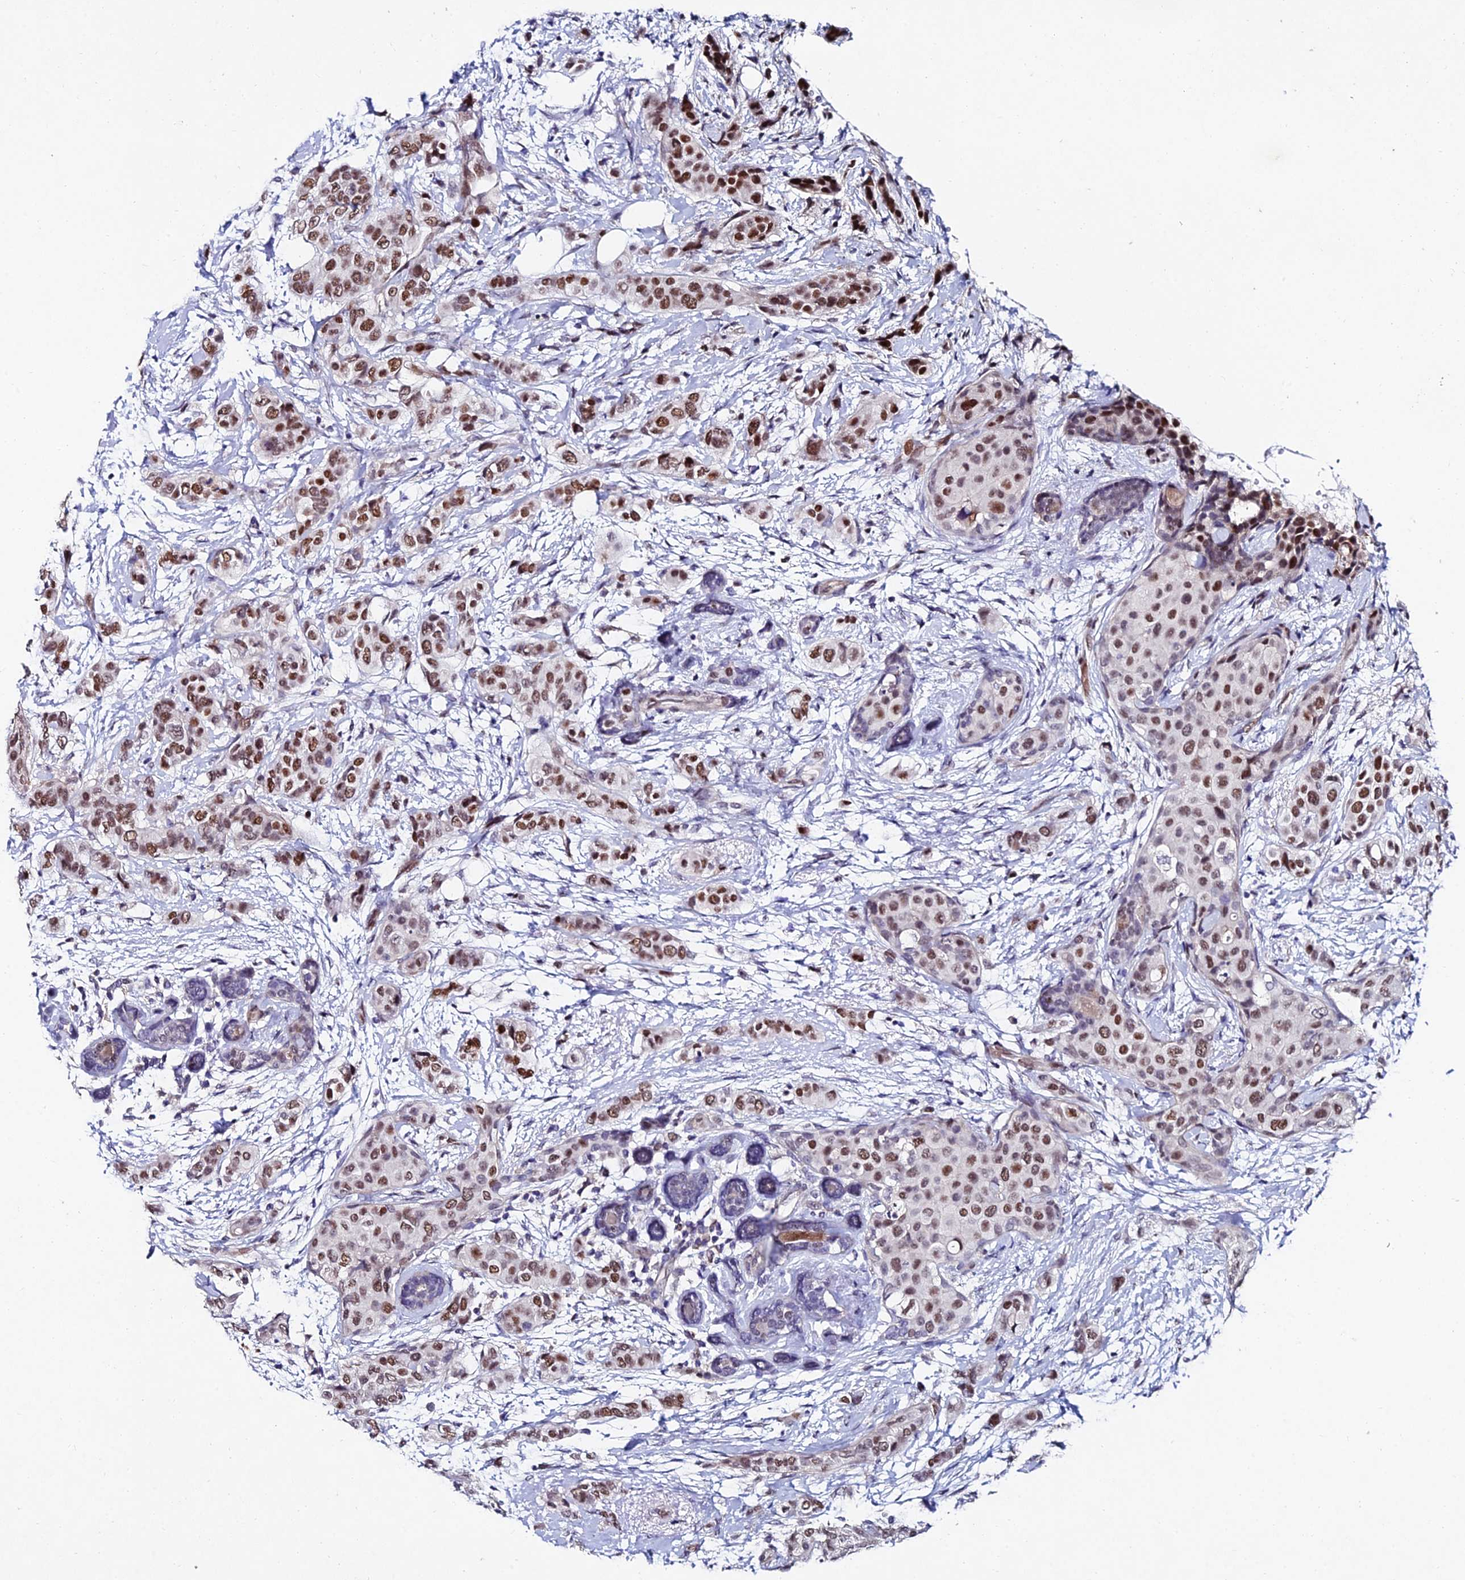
{"staining": {"intensity": "moderate", "quantity": ">75%", "location": "nuclear"}, "tissue": "breast cancer", "cell_type": "Tumor cells", "image_type": "cancer", "snomed": [{"axis": "morphology", "description": "Lobular carcinoma"}, {"axis": "topography", "description": "Breast"}], "caption": "This is an image of immunohistochemistry (IHC) staining of breast lobular carcinoma, which shows moderate positivity in the nuclear of tumor cells.", "gene": "TRIM24", "patient": {"sex": "female", "age": 51}}